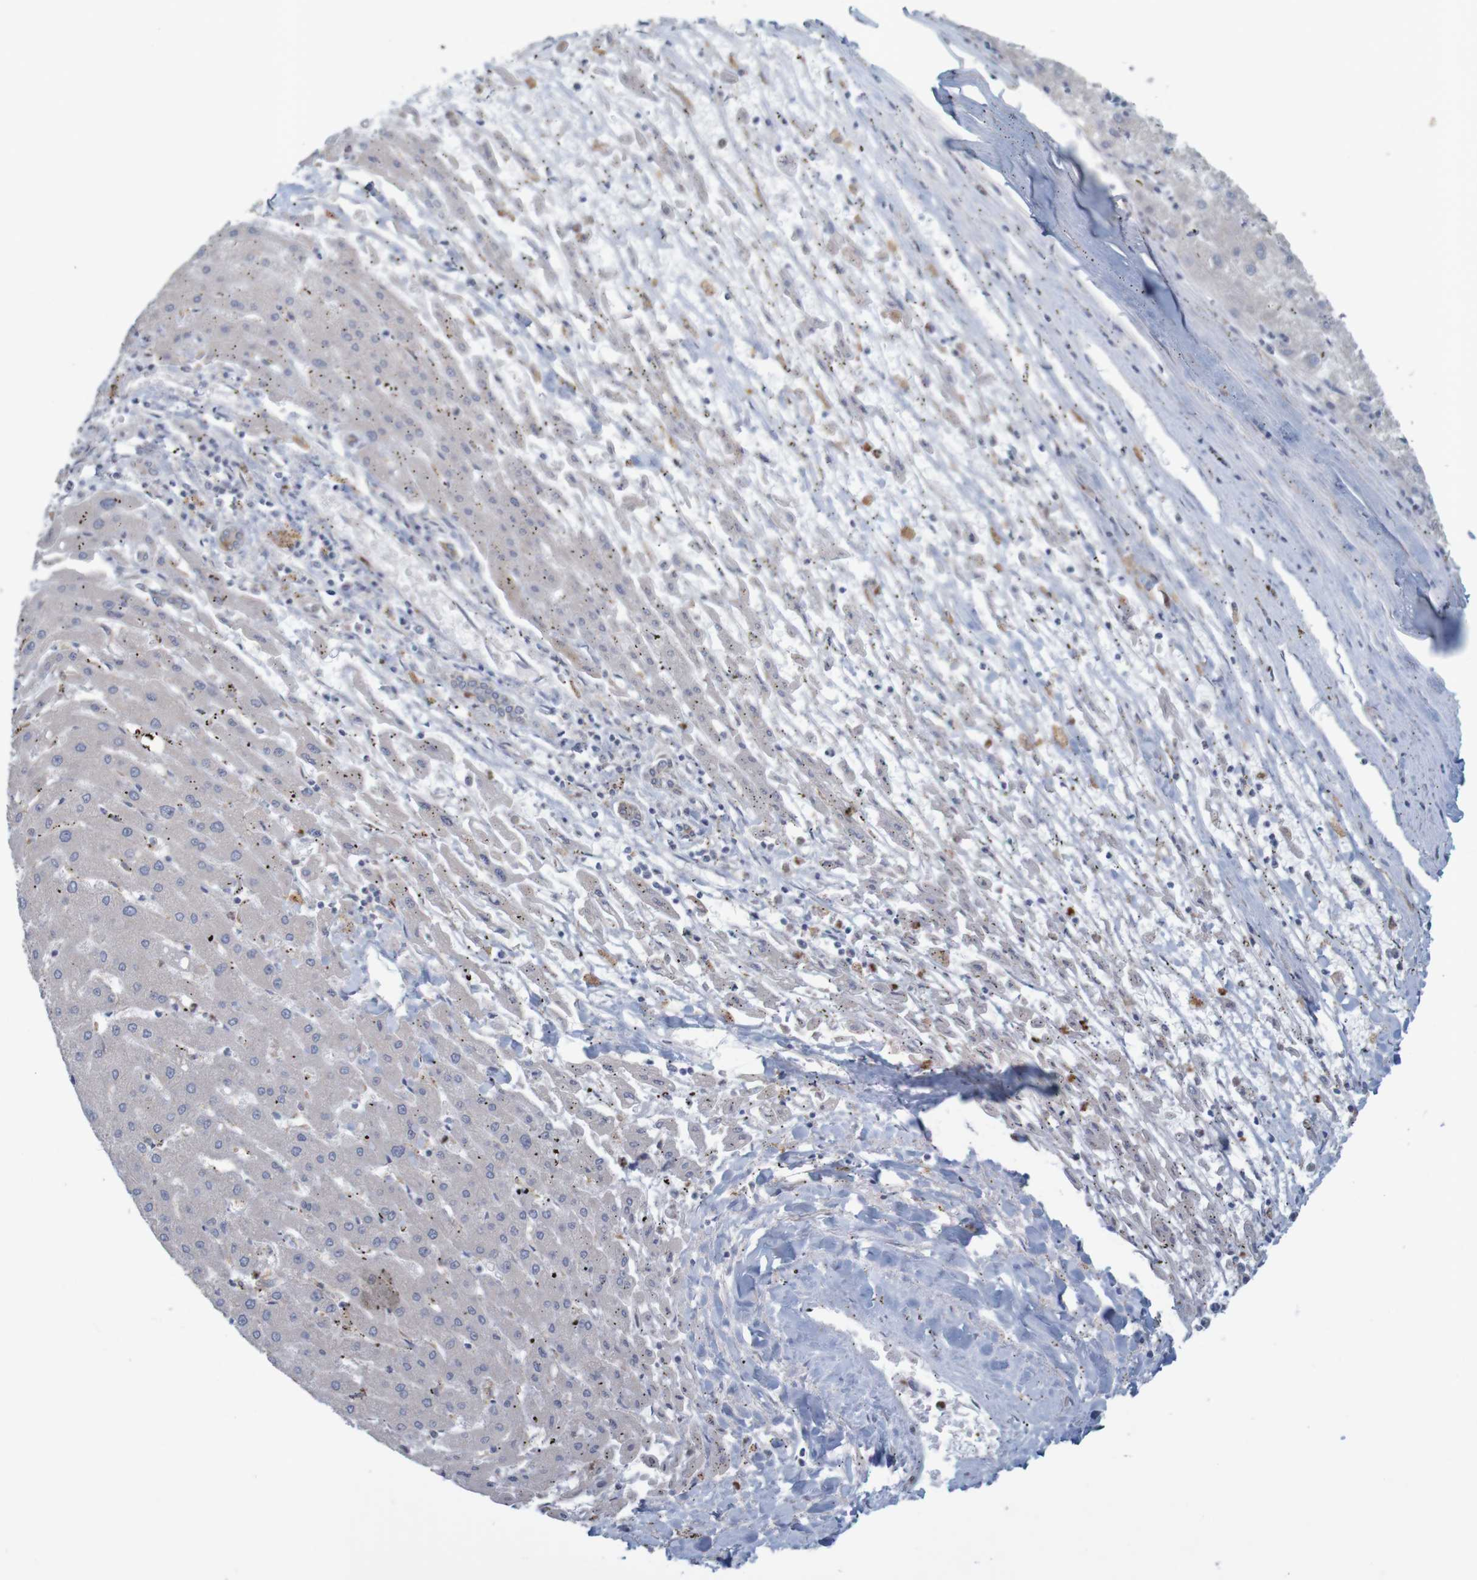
{"staining": {"intensity": "weak", "quantity": "<25%", "location": "cytoplasmic/membranous"}, "tissue": "liver cancer", "cell_type": "Tumor cells", "image_type": "cancer", "snomed": [{"axis": "morphology", "description": "Carcinoma, Hepatocellular, NOS"}, {"axis": "topography", "description": "Liver"}], "caption": "Human liver hepatocellular carcinoma stained for a protein using immunohistochemistry (IHC) exhibits no staining in tumor cells.", "gene": "KRT23", "patient": {"sex": "male", "age": 72}}